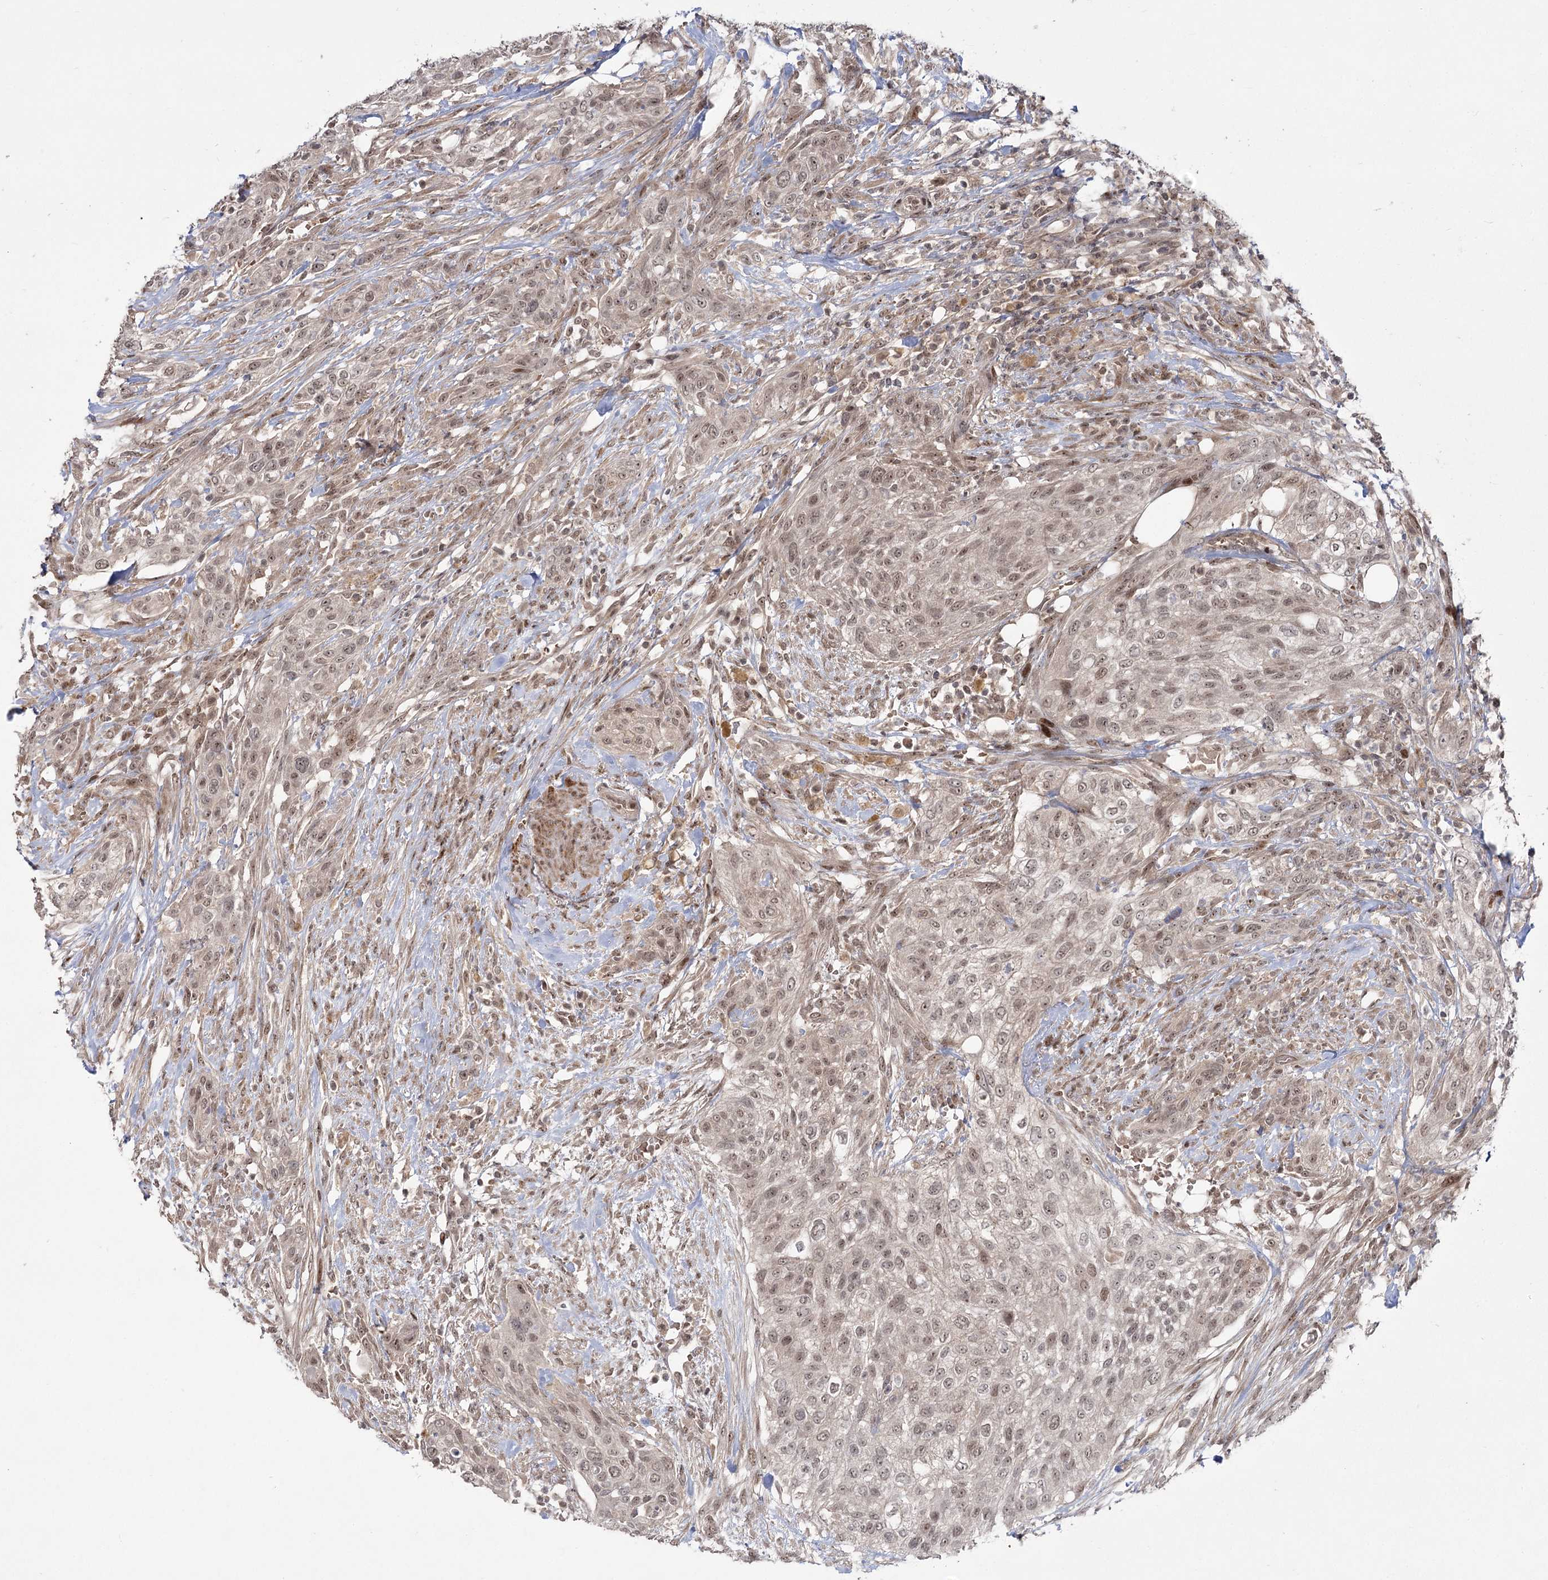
{"staining": {"intensity": "weak", "quantity": "<25%", "location": "nuclear"}, "tissue": "urothelial cancer", "cell_type": "Tumor cells", "image_type": "cancer", "snomed": [{"axis": "morphology", "description": "Urothelial carcinoma, High grade"}, {"axis": "topography", "description": "Urinary bladder"}], "caption": "This is an IHC micrograph of human high-grade urothelial carcinoma. There is no expression in tumor cells.", "gene": "HELQ", "patient": {"sex": "male", "age": 35}}